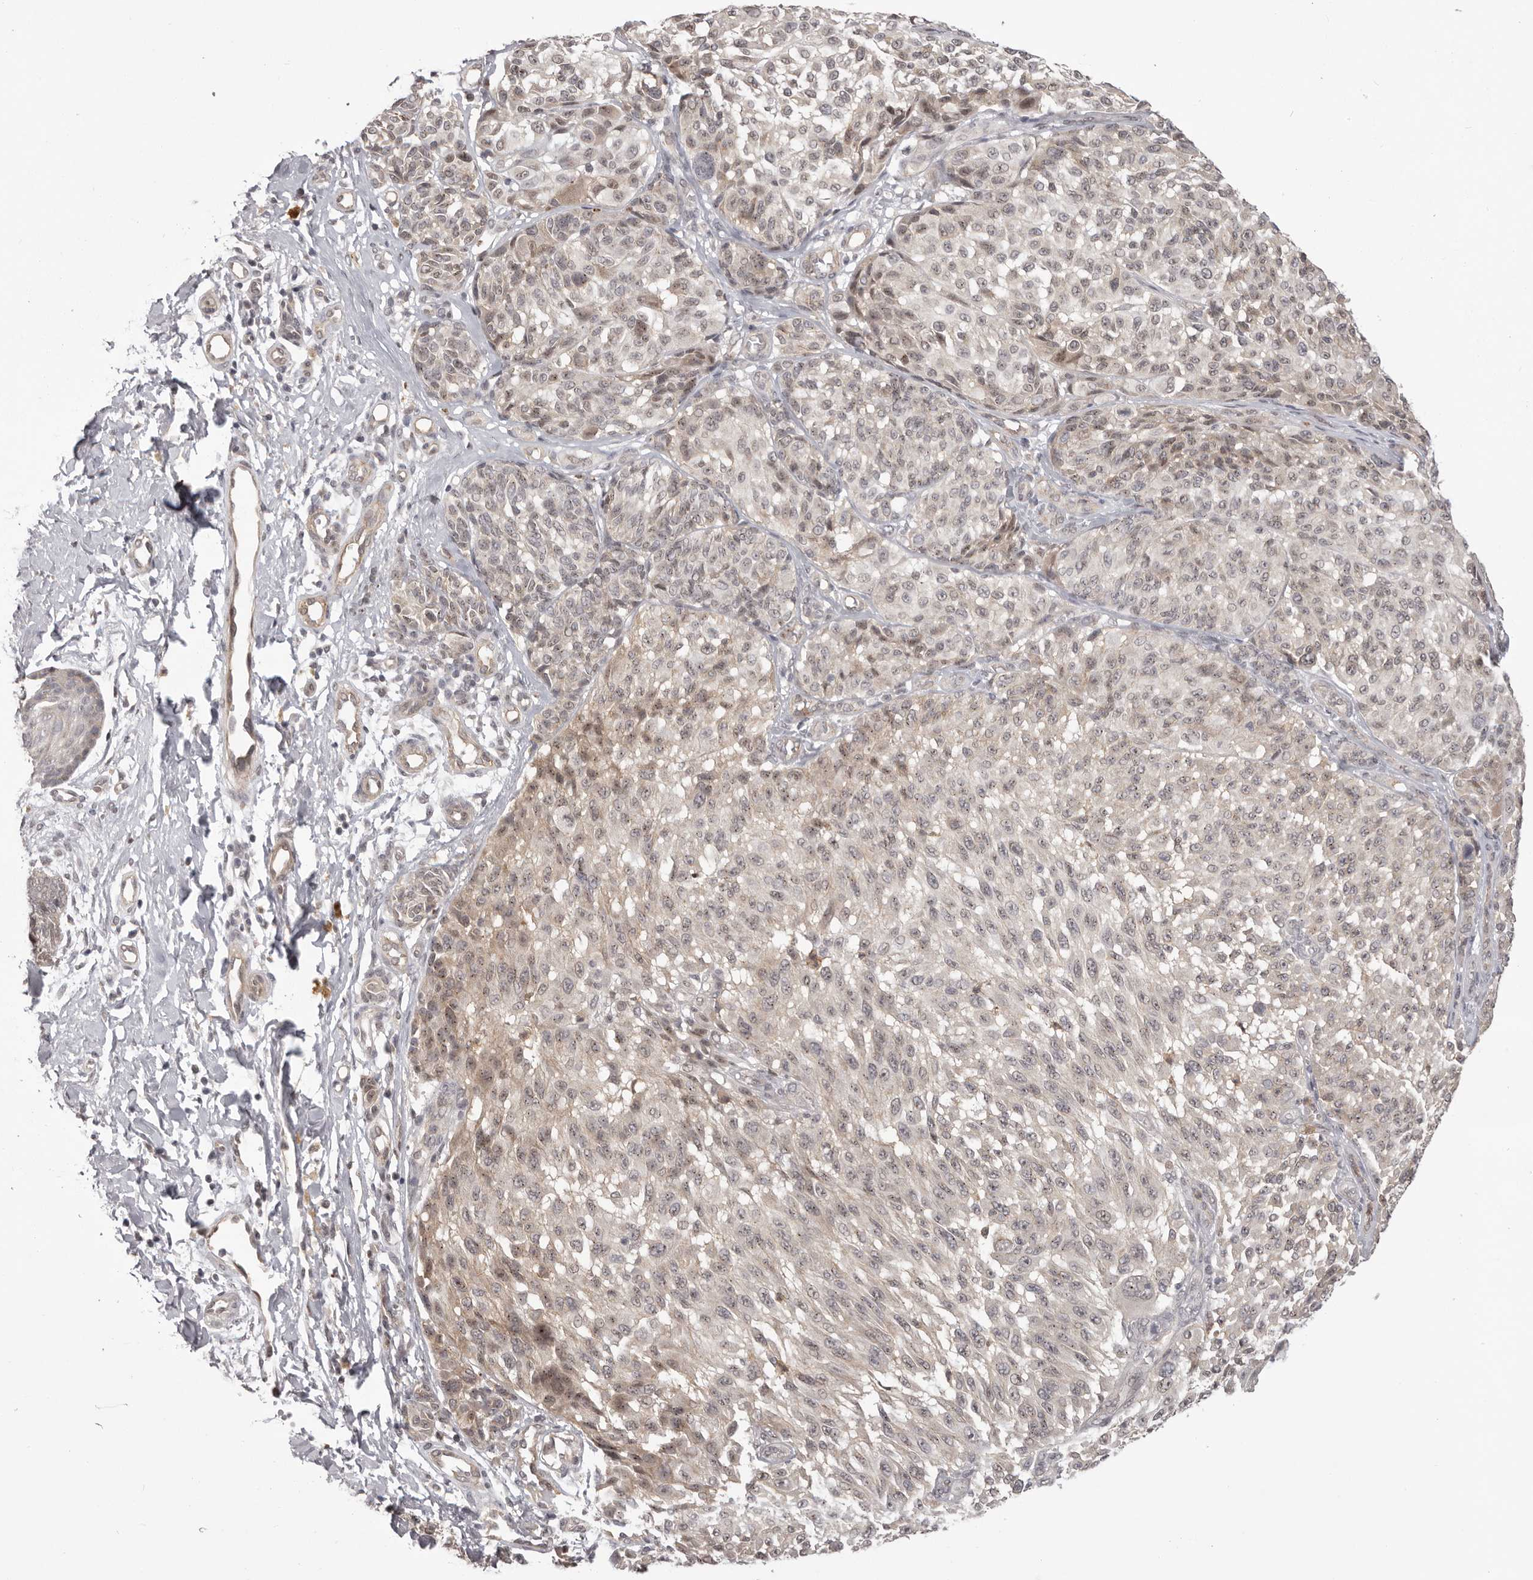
{"staining": {"intensity": "weak", "quantity": "<25%", "location": "cytoplasmic/membranous,nuclear"}, "tissue": "melanoma", "cell_type": "Tumor cells", "image_type": "cancer", "snomed": [{"axis": "morphology", "description": "Malignant melanoma, NOS"}, {"axis": "topography", "description": "Skin"}], "caption": "IHC histopathology image of human melanoma stained for a protein (brown), which shows no expression in tumor cells. (DAB (3,3'-diaminobenzidine) immunohistochemistry, high magnification).", "gene": "RNF2", "patient": {"sex": "male", "age": 83}}